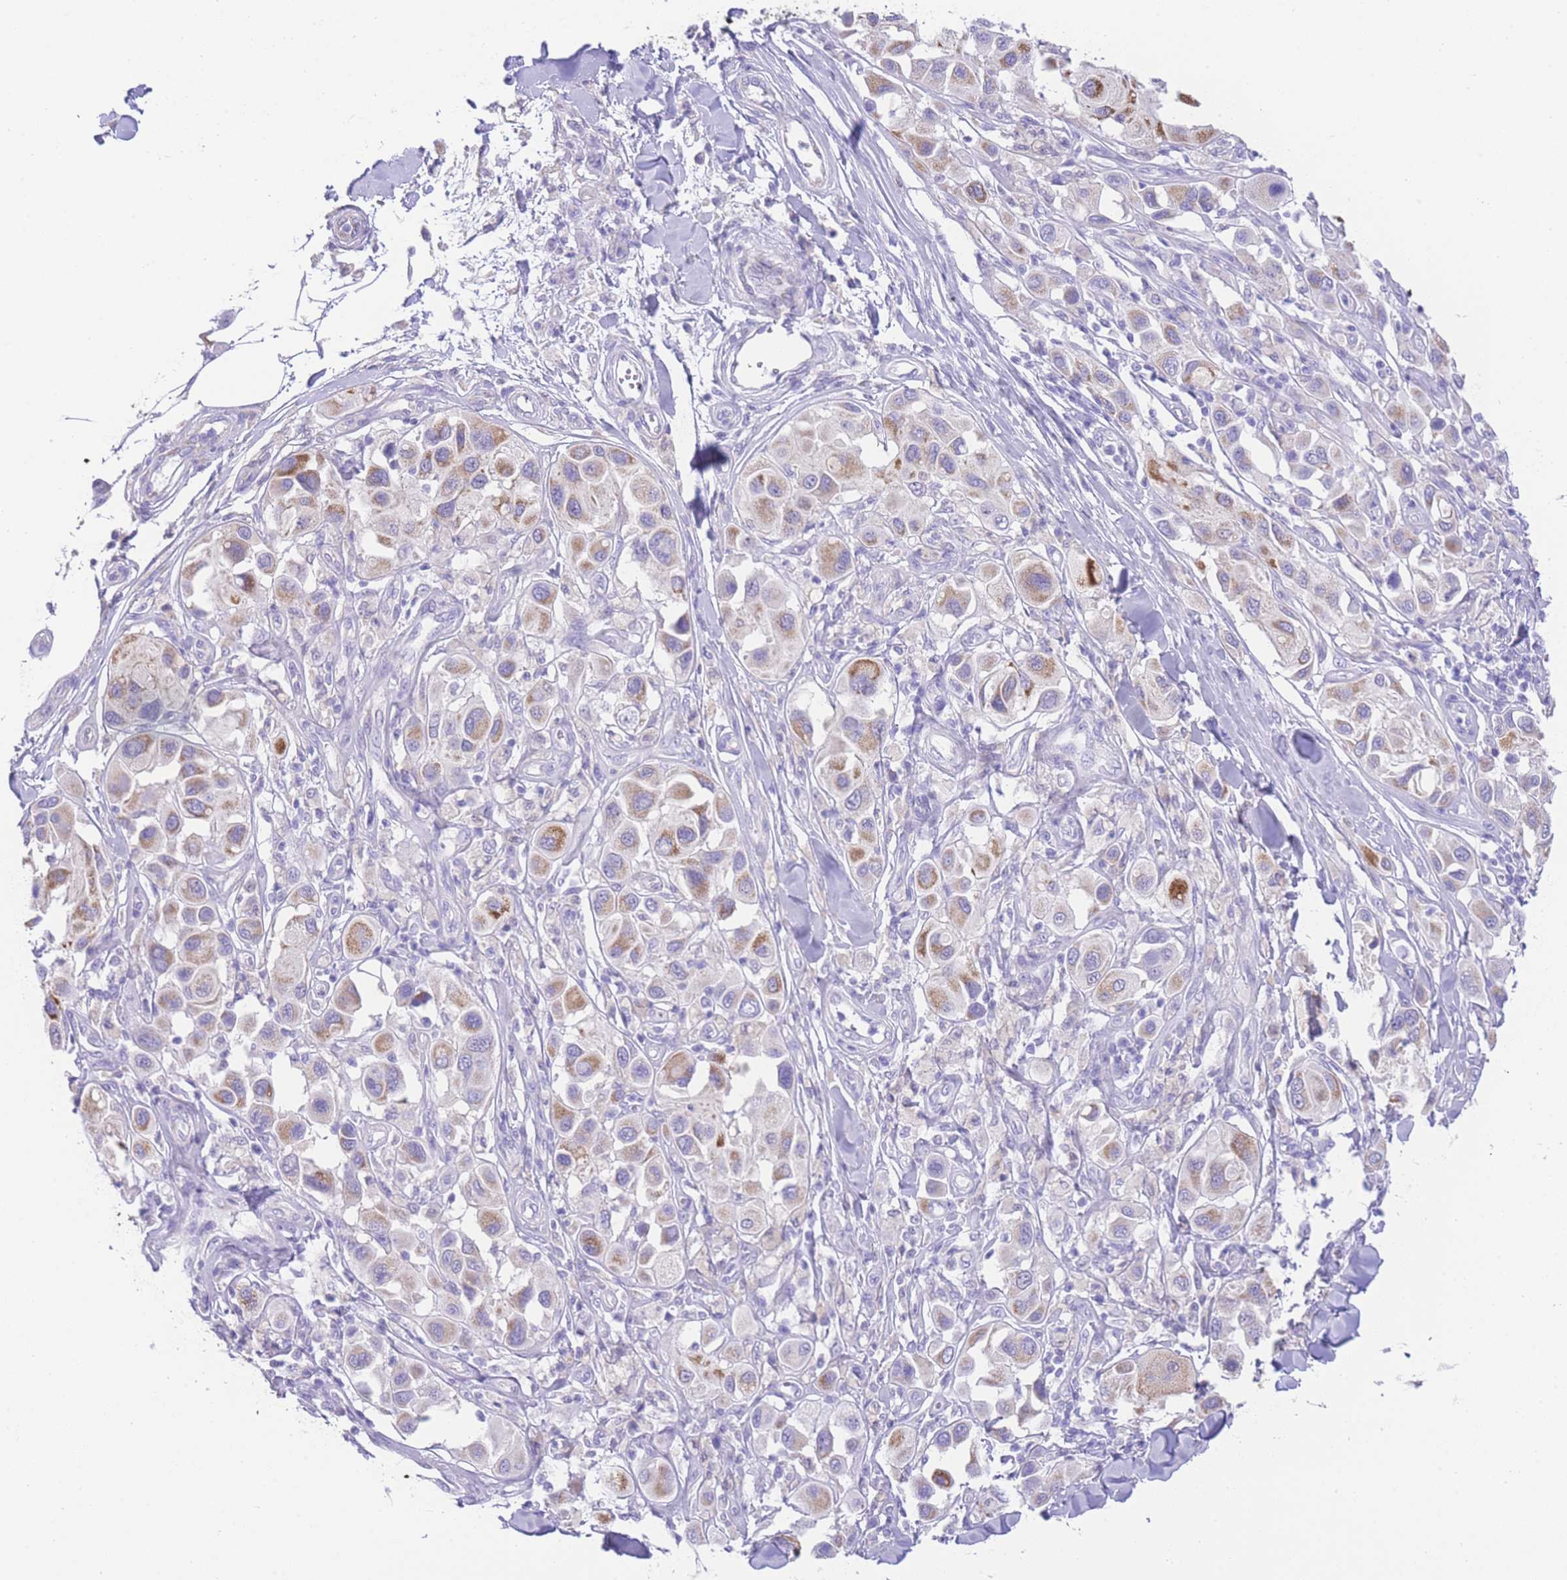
{"staining": {"intensity": "moderate", "quantity": "25%-75%", "location": "cytoplasmic/membranous"}, "tissue": "melanoma", "cell_type": "Tumor cells", "image_type": "cancer", "snomed": [{"axis": "morphology", "description": "Malignant melanoma, Metastatic site"}, {"axis": "topography", "description": "Skin"}], "caption": "Protein expression analysis of human malignant melanoma (metastatic site) reveals moderate cytoplasmic/membranous positivity in about 25%-75% of tumor cells.", "gene": "ACSM4", "patient": {"sex": "male", "age": 41}}